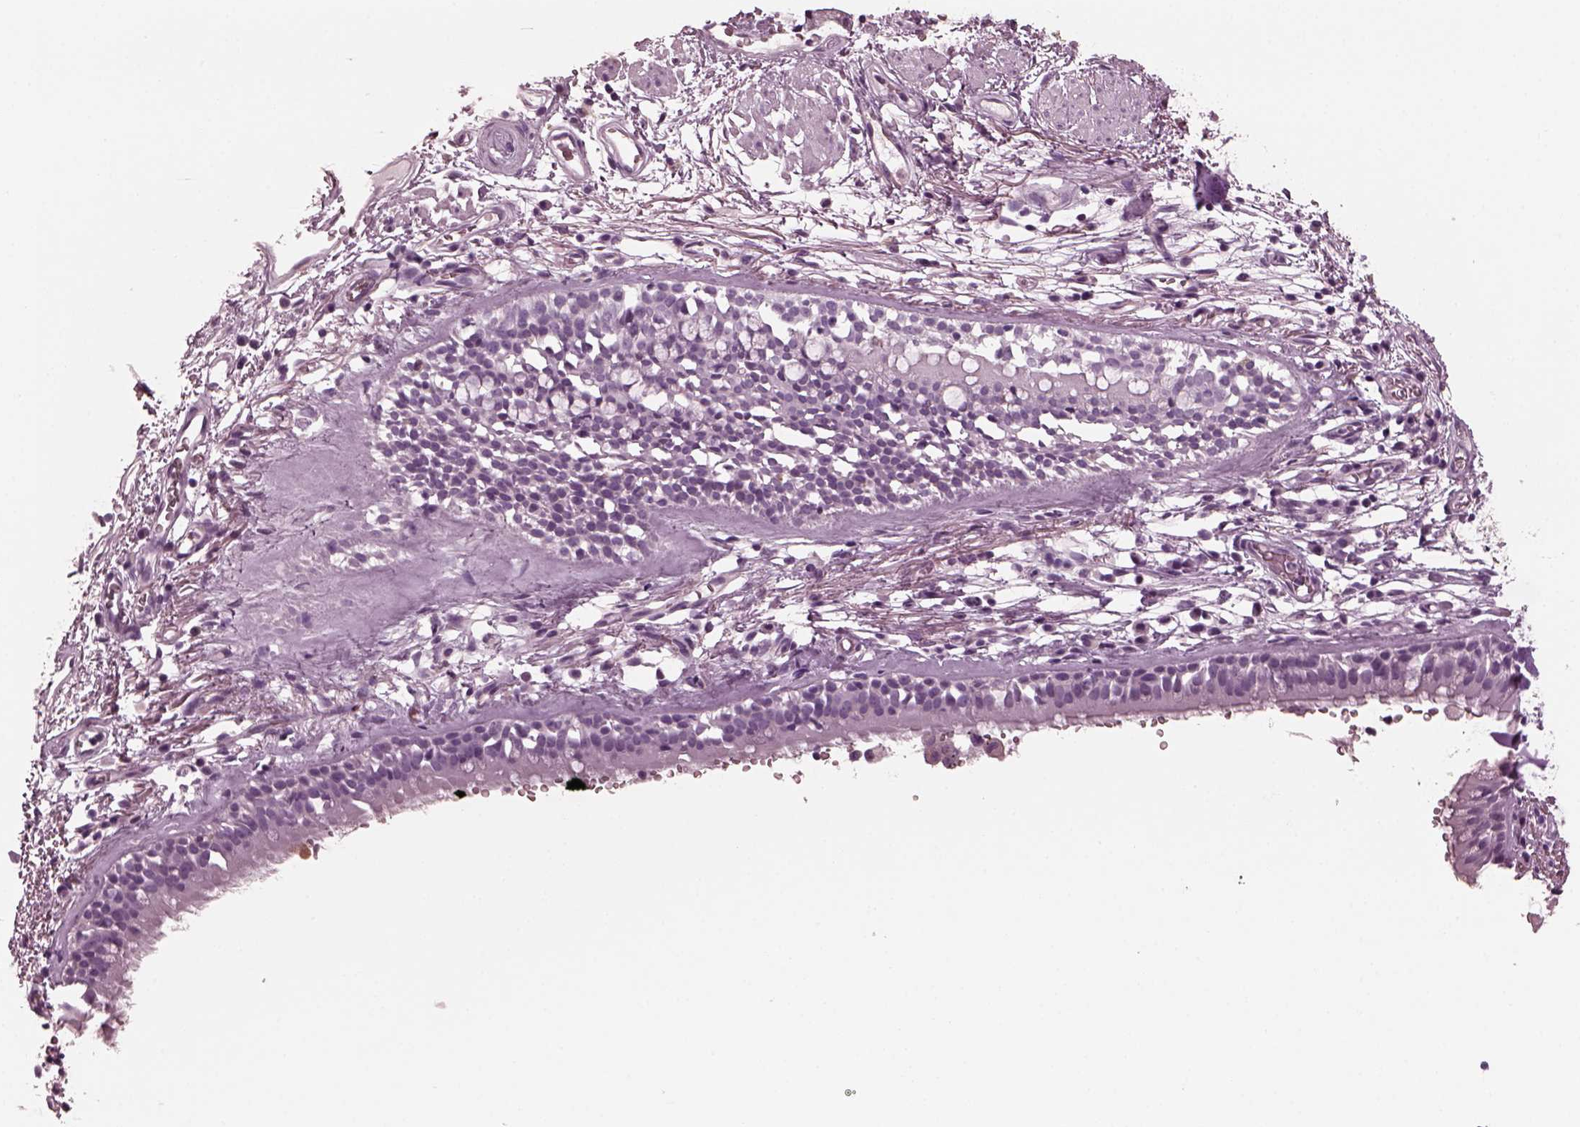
{"staining": {"intensity": "negative", "quantity": "none", "location": "none"}, "tissue": "adipose tissue", "cell_type": "Adipocytes", "image_type": "normal", "snomed": [{"axis": "morphology", "description": "Normal tissue, NOS"}, {"axis": "topography", "description": "Cartilage tissue"}, {"axis": "topography", "description": "Bronchus"}], "caption": "IHC histopathology image of benign adipose tissue: human adipose tissue stained with DAB displays no significant protein expression in adipocytes. Brightfield microscopy of IHC stained with DAB (brown) and hematoxylin (blue), captured at high magnification.", "gene": "CGA", "patient": {"sex": "male", "age": 58}}